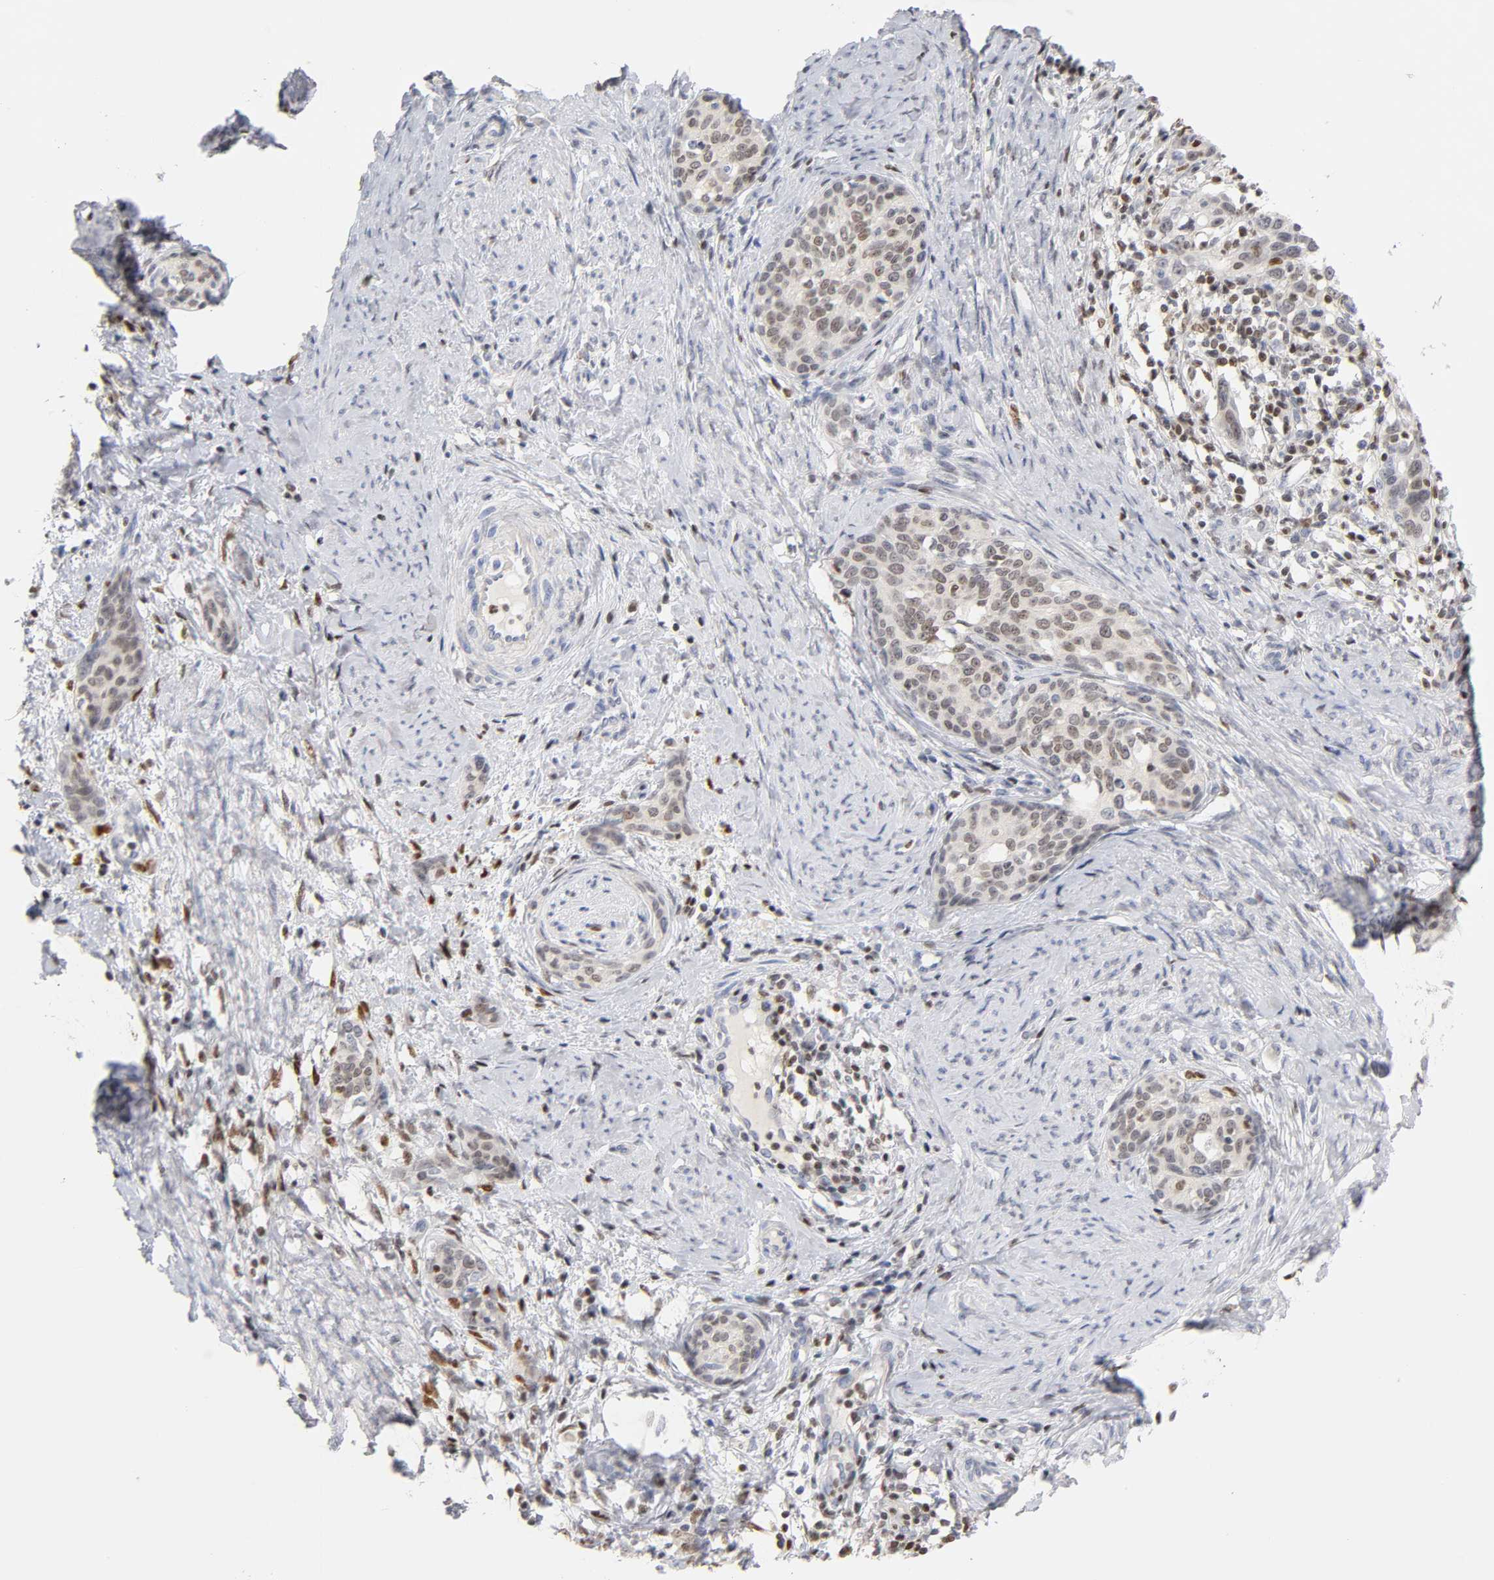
{"staining": {"intensity": "weak", "quantity": "25%-75%", "location": "nuclear"}, "tissue": "cervical cancer", "cell_type": "Tumor cells", "image_type": "cancer", "snomed": [{"axis": "morphology", "description": "Squamous cell carcinoma, NOS"}, {"axis": "morphology", "description": "Adenocarcinoma, NOS"}, {"axis": "topography", "description": "Cervix"}], "caption": "A brown stain shows weak nuclear staining of a protein in human cervical cancer (adenocarcinoma) tumor cells. (DAB IHC, brown staining for protein, blue staining for nuclei).", "gene": "RUNX1", "patient": {"sex": "female", "age": 52}}